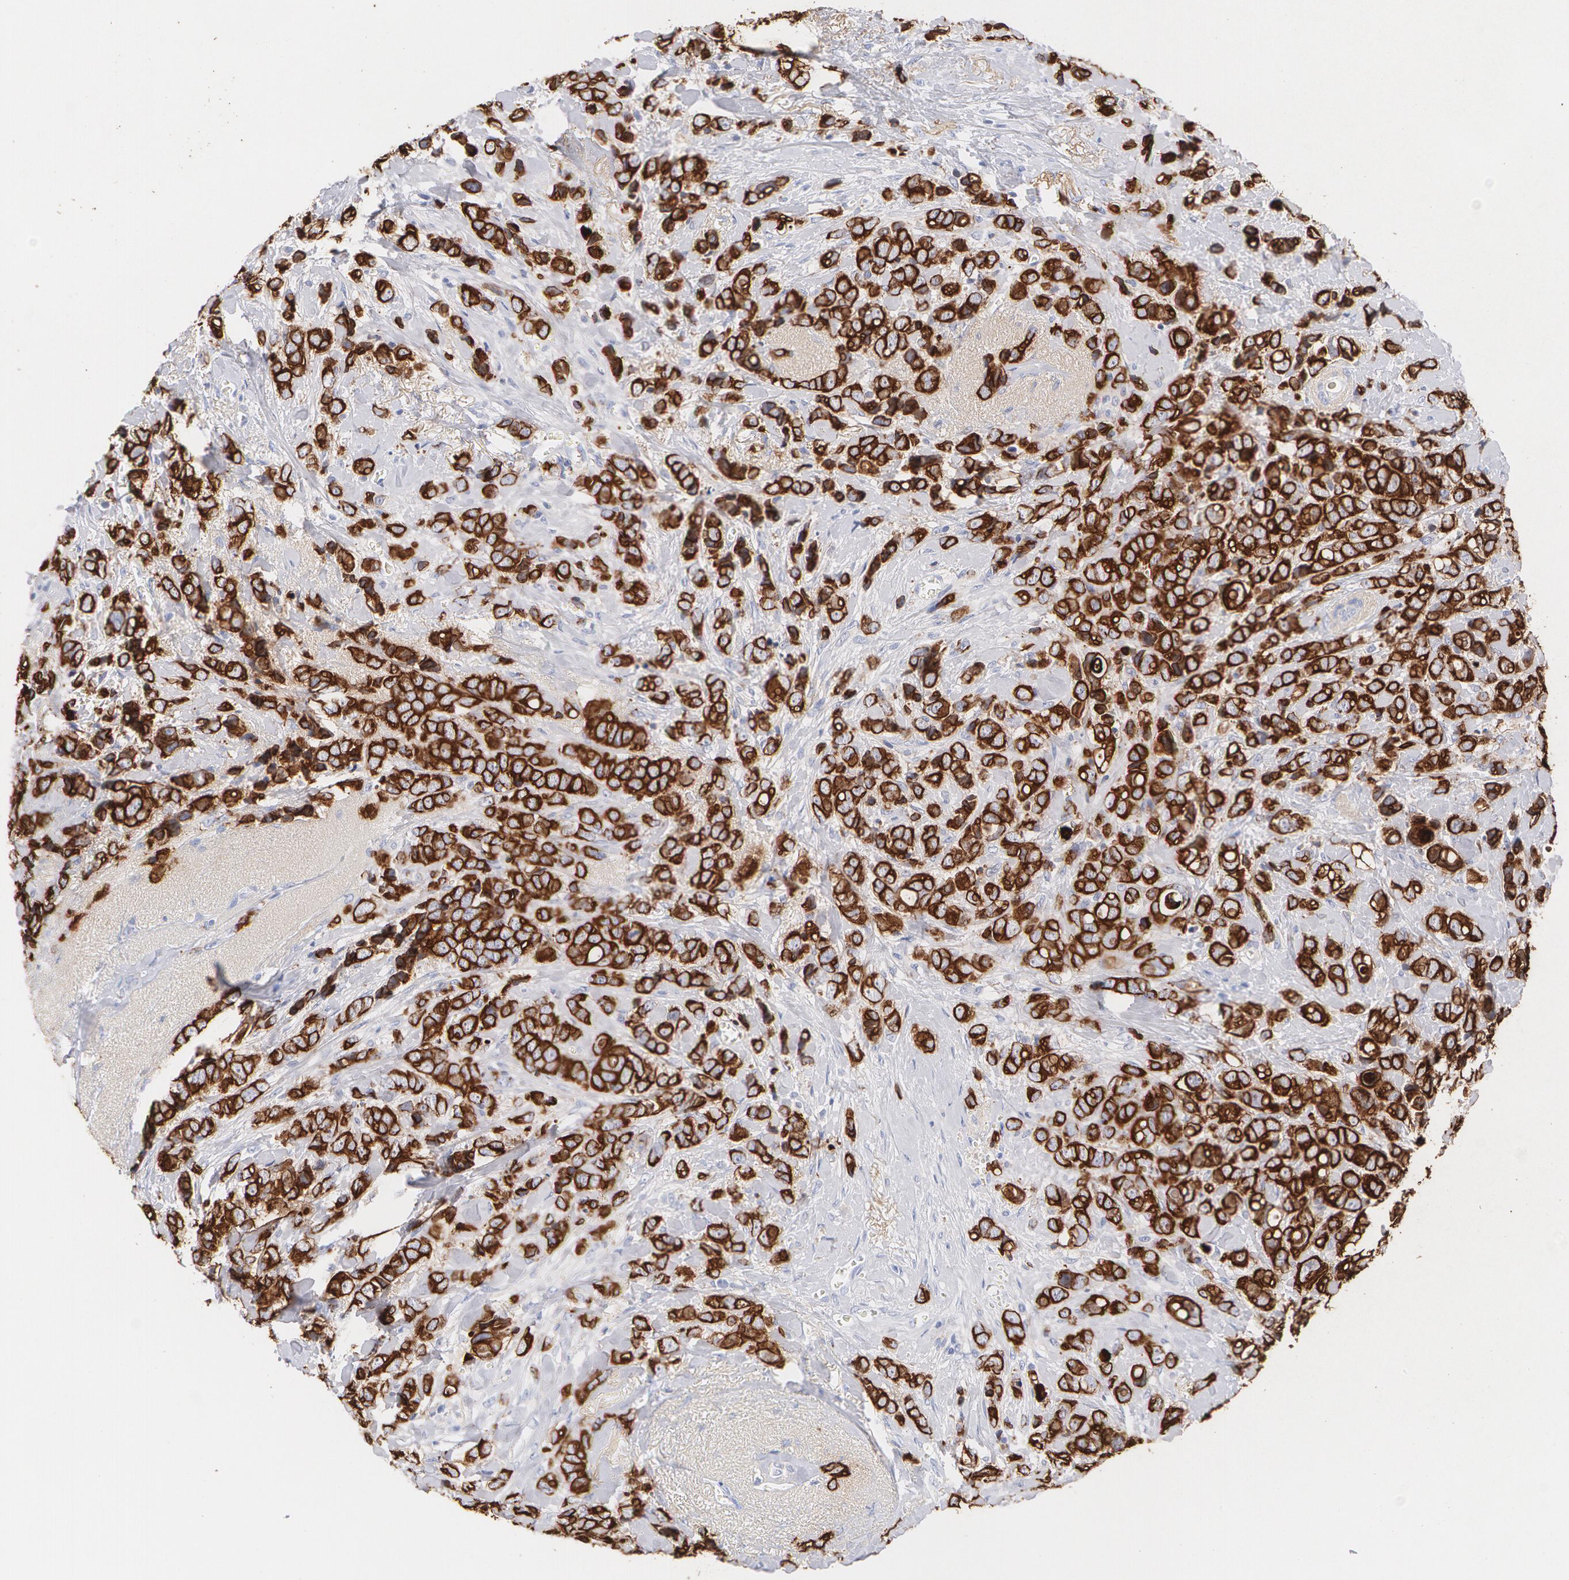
{"staining": {"intensity": "strong", "quantity": ">75%", "location": "cytoplasmic/membranous"}, "tissue": "breast cancer", "cell_type": "Tumor cells", "image_type": "cancer", "snomed": [{"axis": "morphology", "description": "Lobular carcinoma"}, {"axis": "topography", "description": "Breast"}], "caption": "Immunohistochemical staining of human breast lobular carcinoma shows high levels of strong cytoplasmic/membranous protein positivity in about >75% of tumor cells. (Brightfield microscopy of DAB IHC at high magnification).", "gene": "KRT8", "patient": {"sex": "female", "age": 57}}